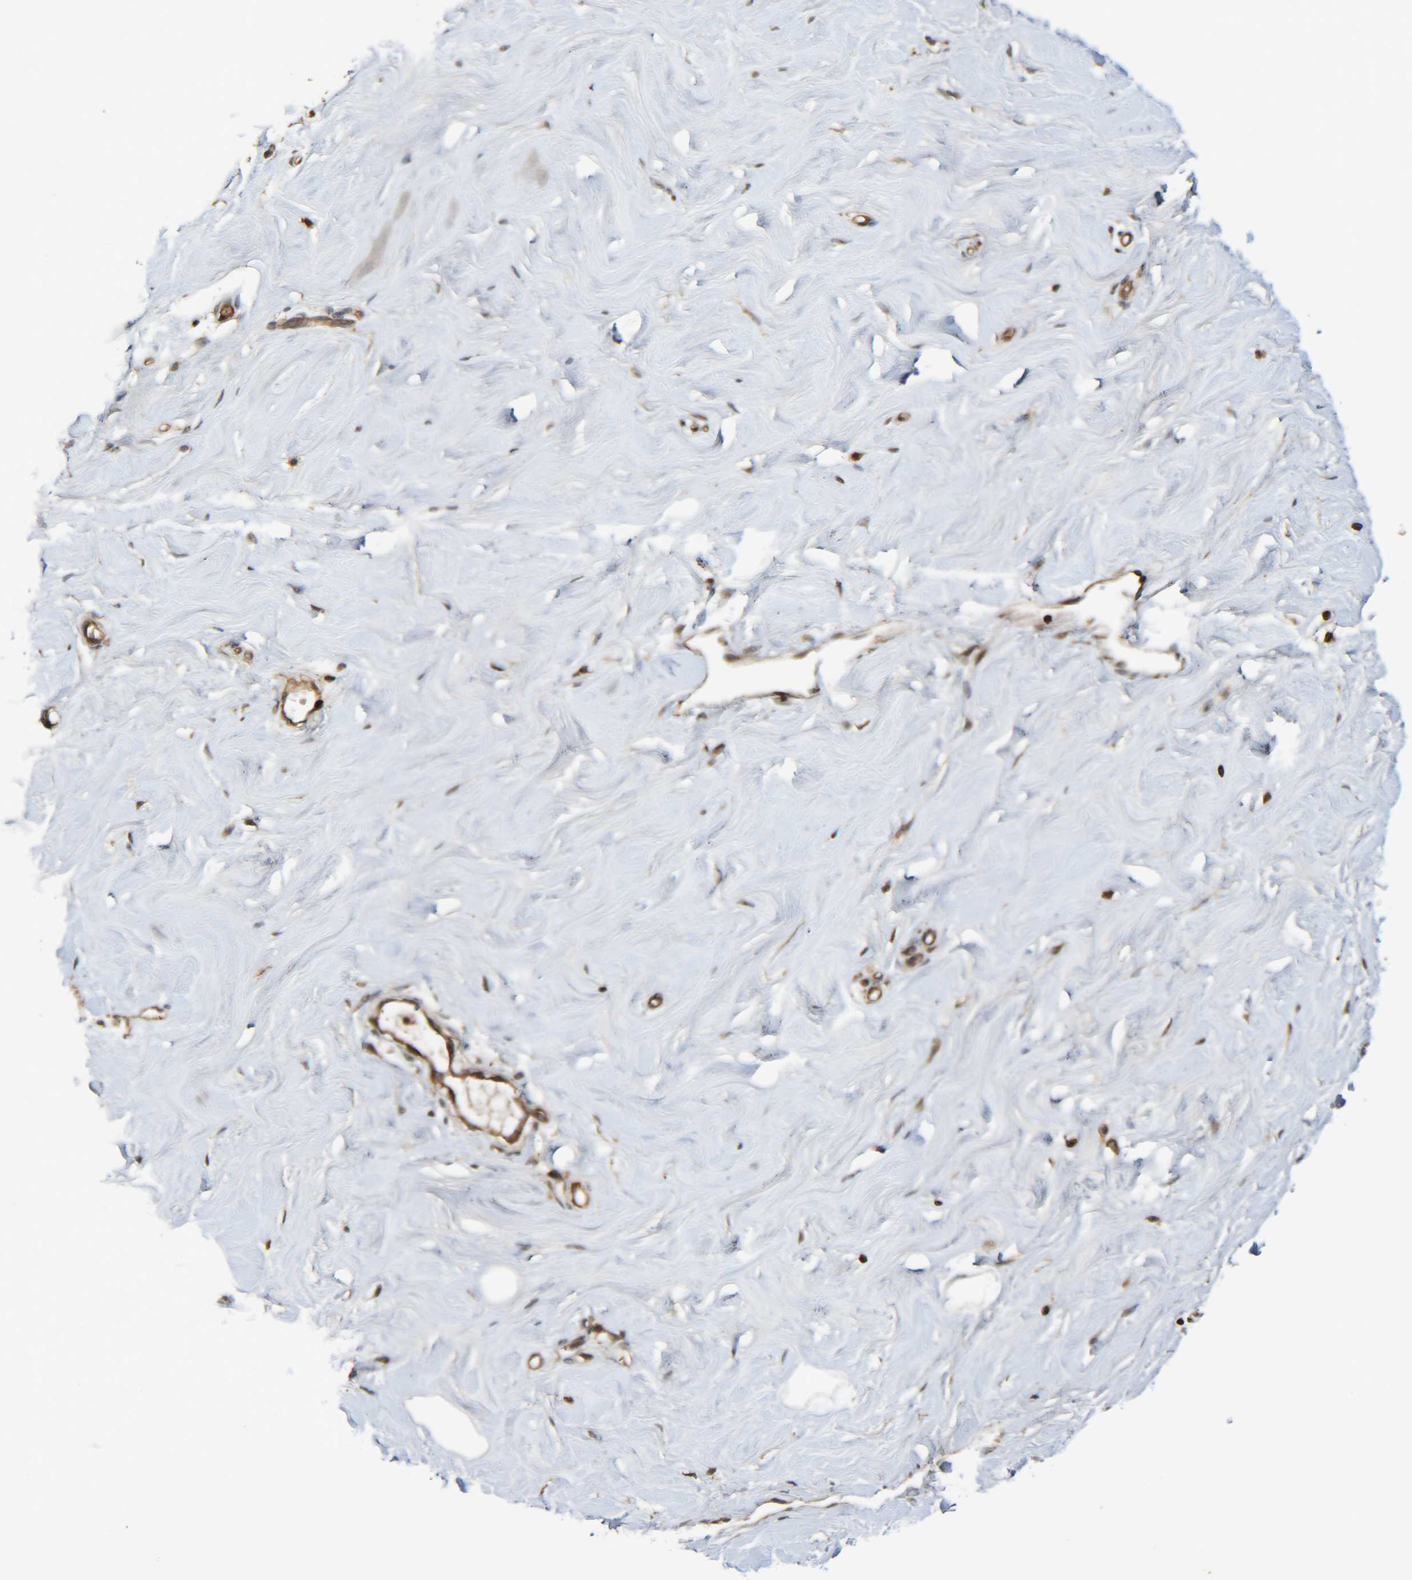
{"staining": {"intensity": "moderate", "quantity": "<25%", "location": "cytoplasmic/membranous"}, "tissue": "breast", "cell_type": "Adipocytes", "image_type": "normal", "snomed": [{"axis": "morphology", "description": "Normal tissue, NOS"}, {"axis": "topography", "description": "Breast"}], "caption": "This histopathology image displays immunohistochemistry staining of benign breast, with low moderate cytoplasmic/membranous positivity in about <25% of adipocytes.", "gene": "CCDC57", "patient": {"sex": "female", "age": 23}}